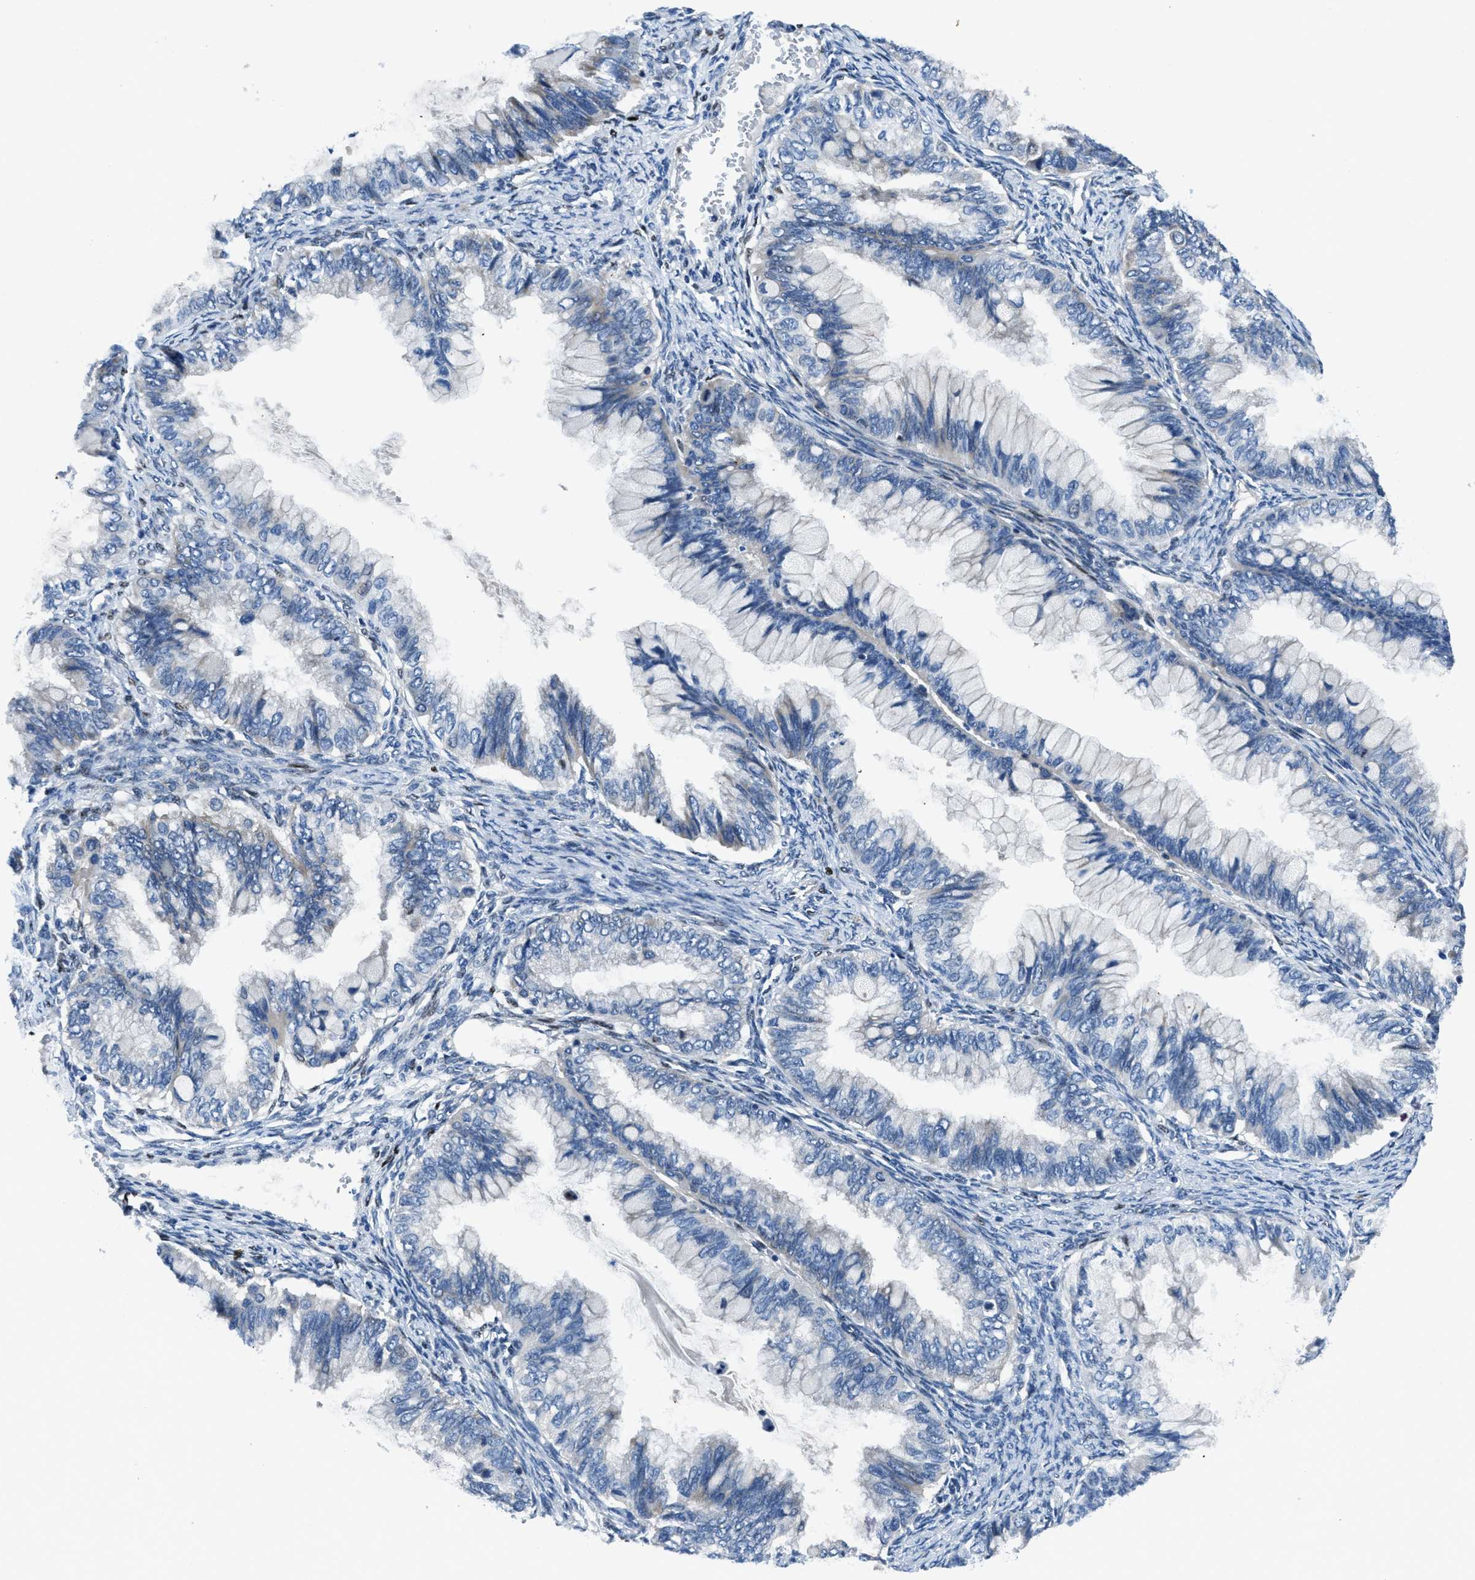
{"staining": {"intensity": "negative", "quantity": "none", "location": "none"}, "tissue": "ovarian cancer", "cell_type": "Tumor cells", "image_type": "cancer", "snomed": [{"axis": "morphology", "description": "Cystadenocarcinoma, mucinous, NOS"}, {"axis": "topography", "description": "Ovary"}], "caption": "The IHC image has no significant positivity in tumor cells of ovarian cancer tissue.", "gene": "EGR1", "patient": {"sex": "female", "age": 80}}